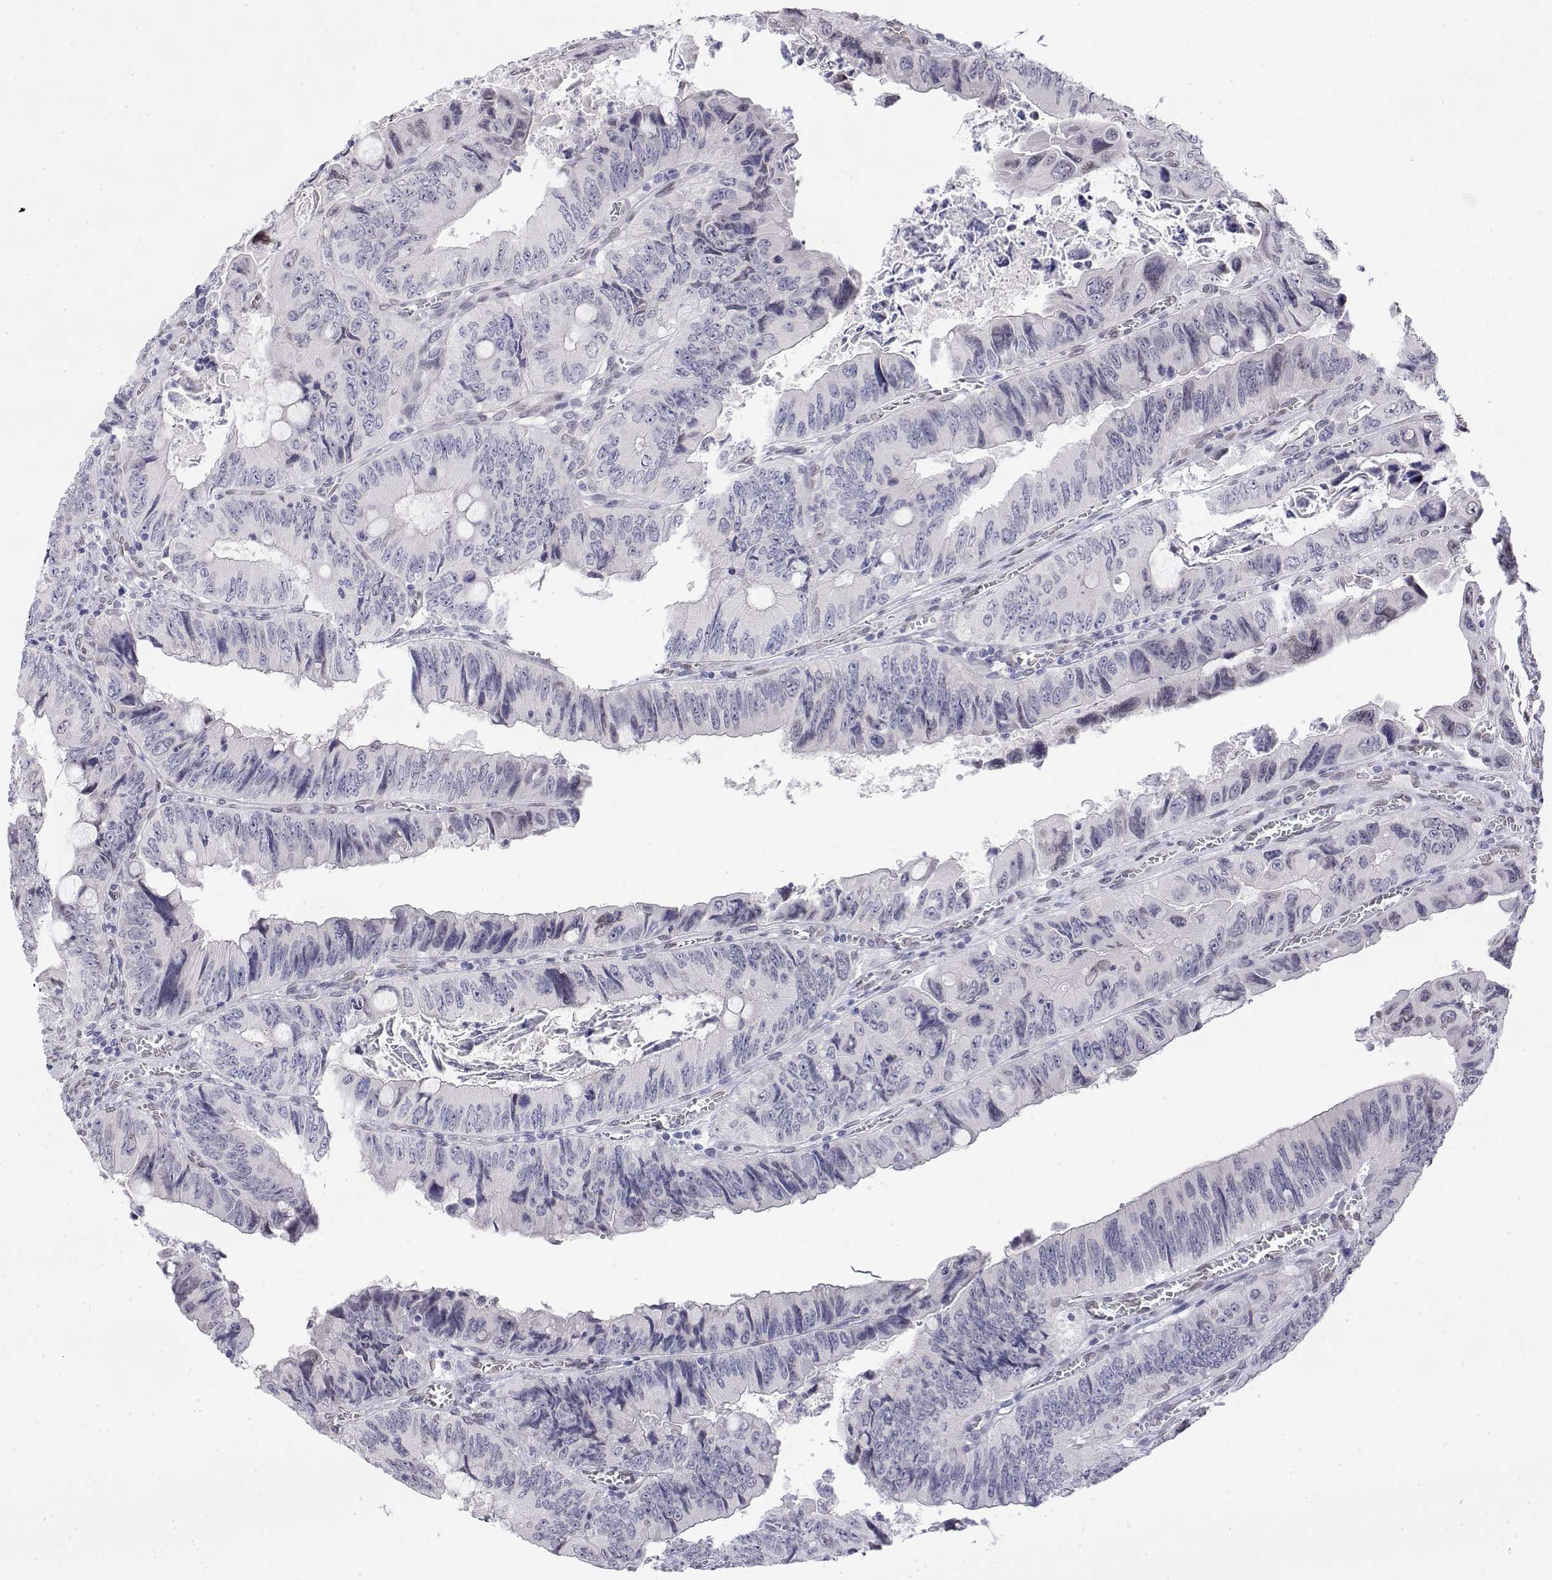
{"staining": {"intensity": "negative", "quantity": "none", "location": "none"}, "tissue": "colorectal cancer", "cell_type": "Tumor cells", "image_type": "cancer", "snomed": [{"axis": "morphology", "description": "Adenocarcinoma, NOS"}, {"axis": "topography", "description": "Colon"}], "caption": "High magnification brightfield microscopy of colorectal cancer stained with DAB (3,3'-diaminobenzidine) (brown) and counterstained with hematoxylin (blue): tumor cells show no significant positivity.", "gene": "ZNF532", "patient": {"sex": "female", "age": 84}}